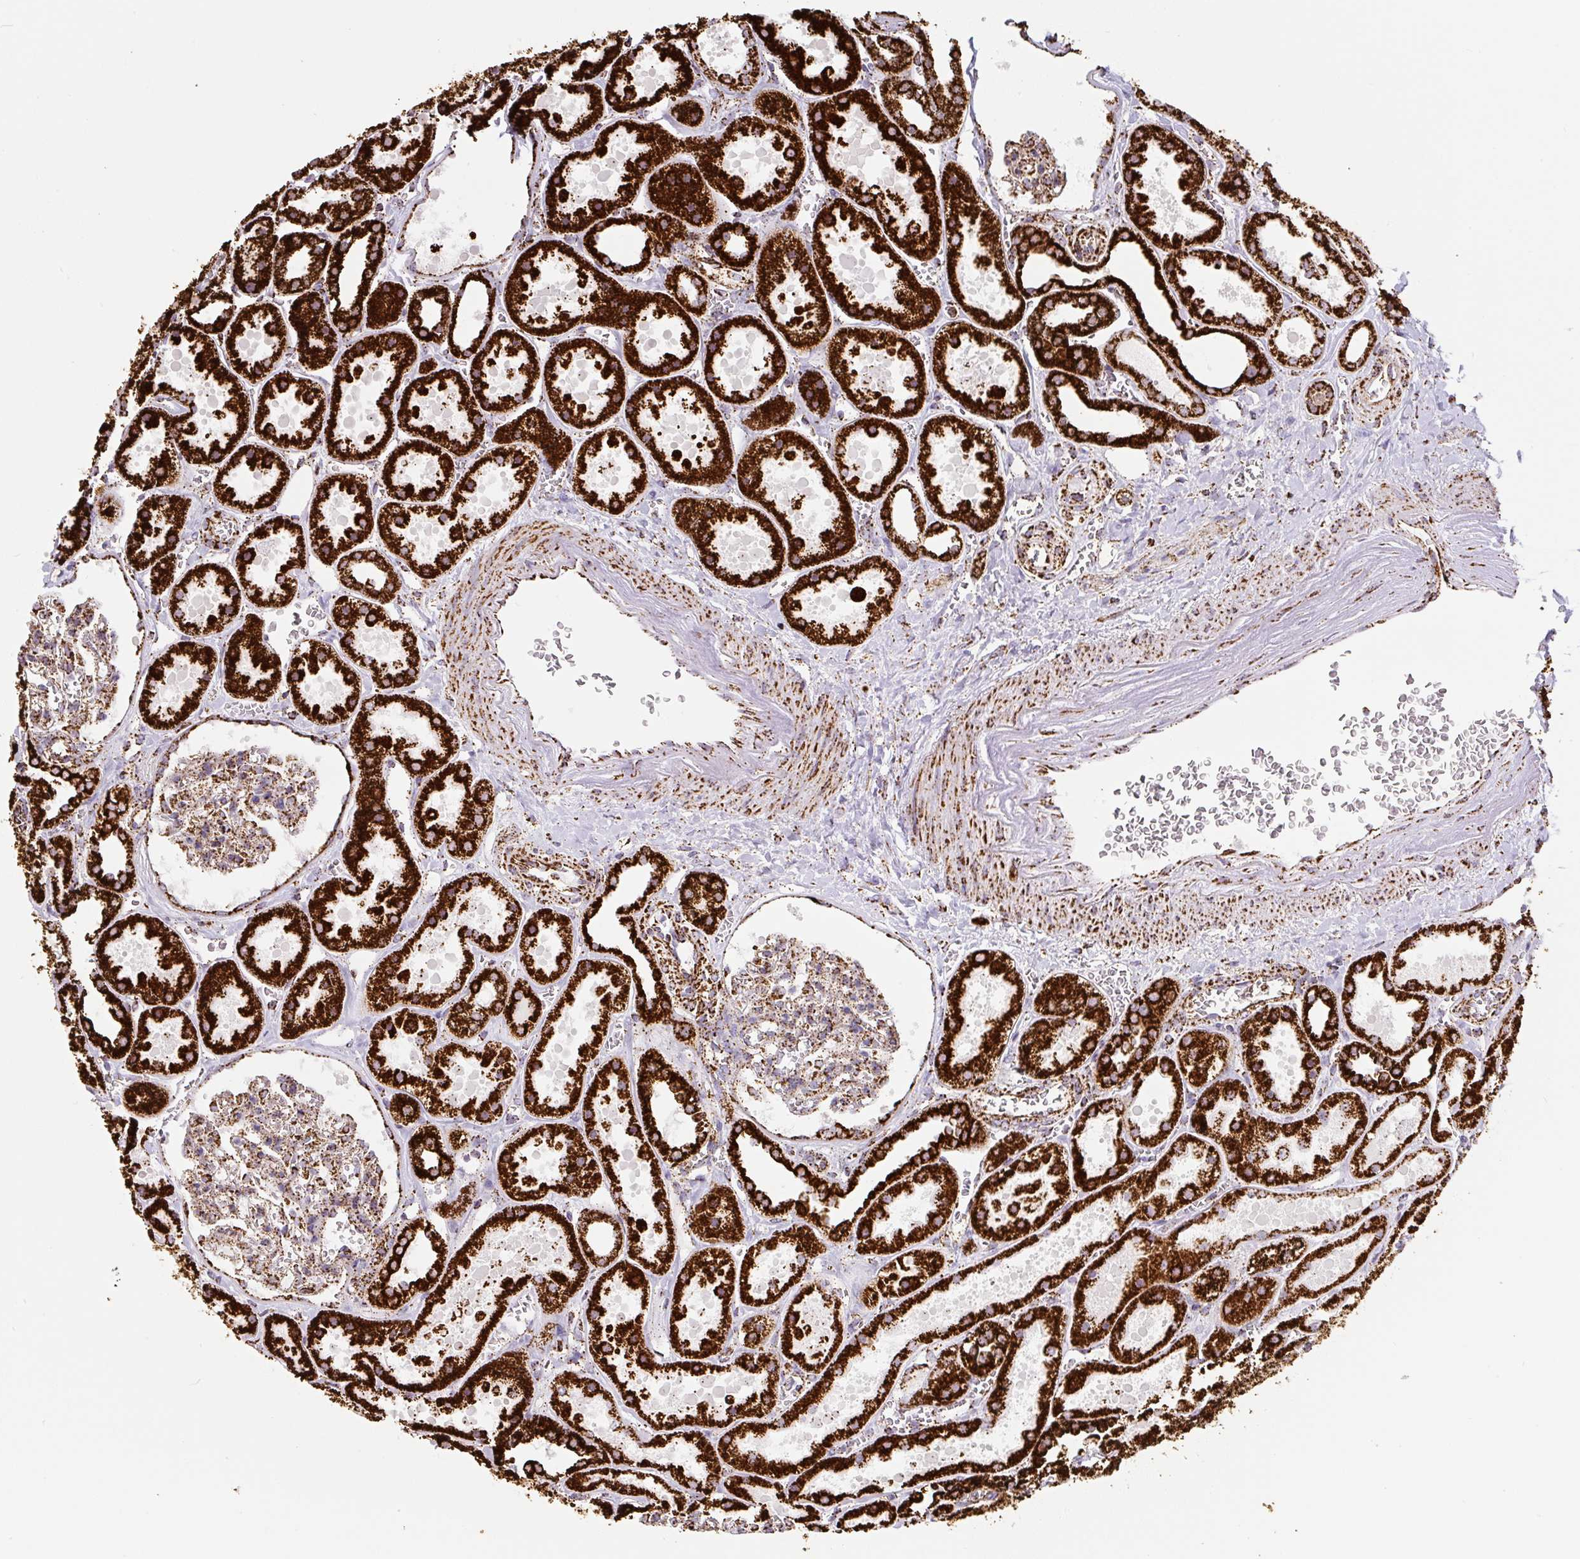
{"staining": {"intensity": "moderate", "quantity": ">75%", "location": "cytoplasmic/membranous"}, "tissue": "kidney", "cell_type": "Cells in glomeruli", "image_type": "normal", "snomed": [{"axis": "morphology", "description": "Normal tissue, NOS"}, {"axis": "topography", "description": "Kidney"}], "caption": "An image of kidney stained for a protein demonstrates moderate cytoplasmic/membranous brown staining in cells in glomeruli.", "gene": "ATP5F1A", "patient": {"sex": "female", "age": 41}}